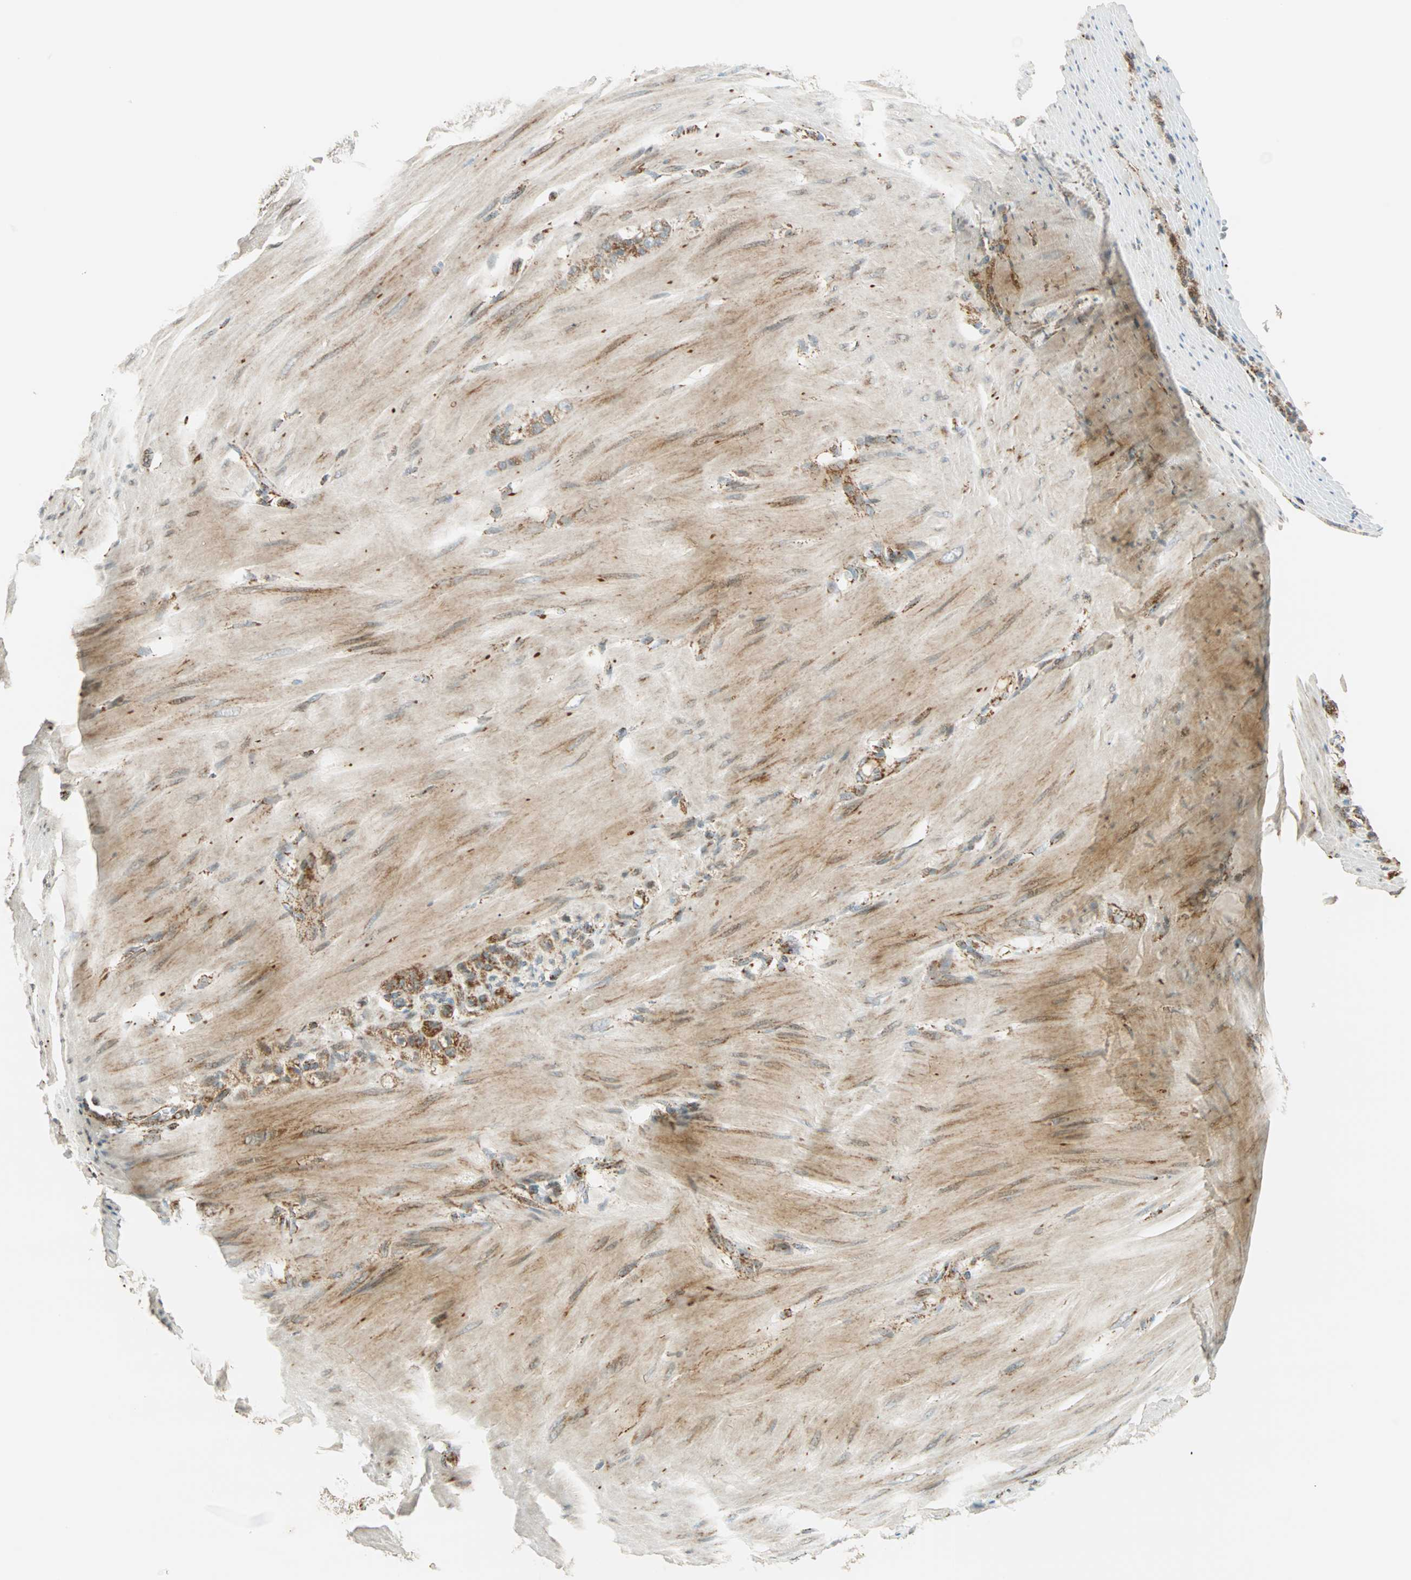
{"staining": {"intensity": "weak", "quantity": ">75%", "location": "cytoplasmic/membranous"}, "tissue": "stomach cancer", "cell_type": "Tumor cells", "image_type": "cancer", "snomed": [{"axis": "morphology", "description": "Adenocarcinoma, NOS"}, {"axis": "topography", "description": "Stomach"}], "caption": "Tumor cells reveal weak cytoplasmic/membranous expression in approximately >75% of cells in stomach adenocarcinoma. (brown staining indicates protein expression, while blue staining denotes nuclei).", "gene": "SPRY4", "patient": {"sex": "male", "age": 82}}